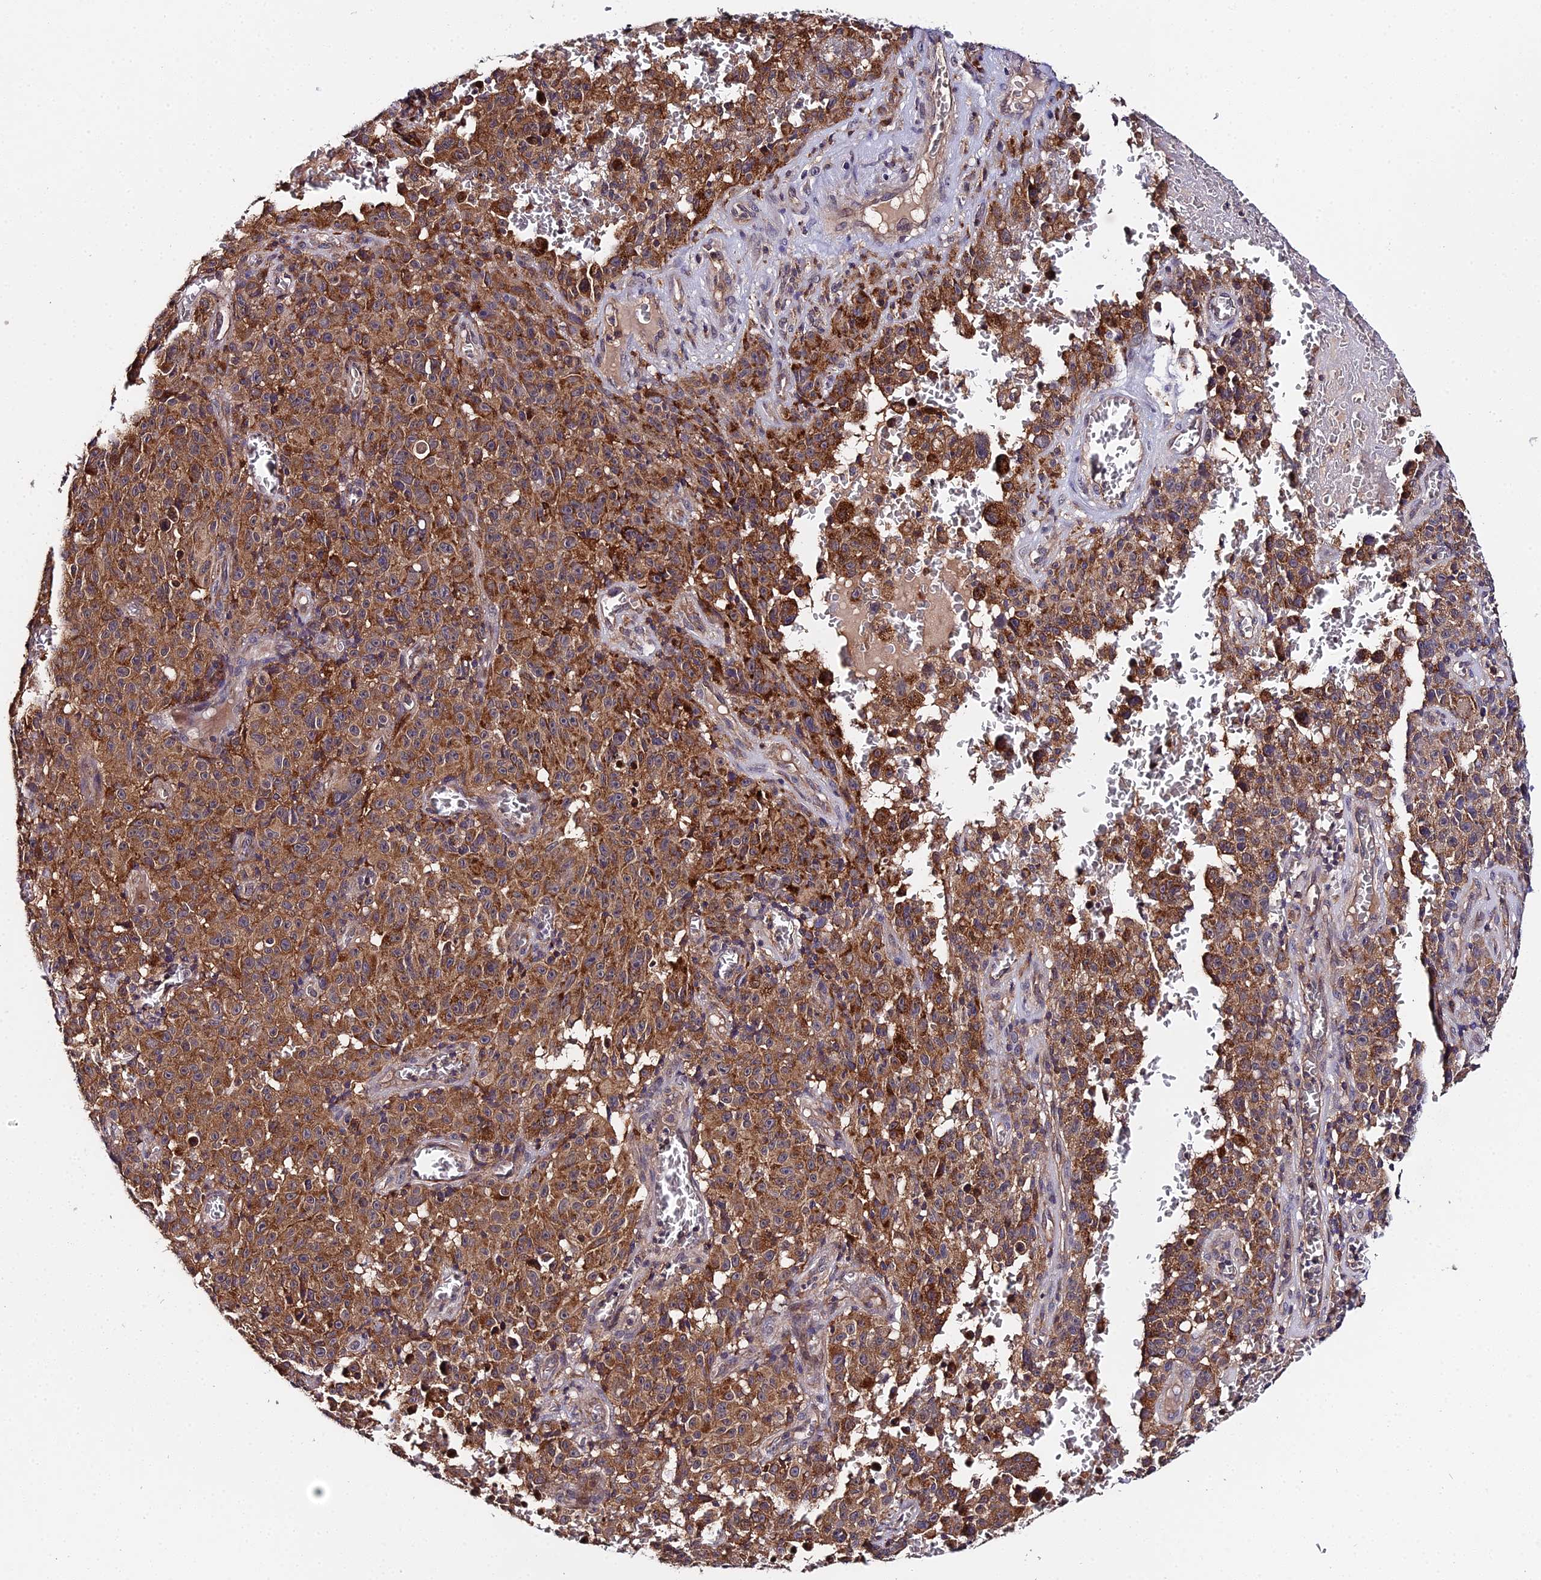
{"staining": {"intensity": "moderate", "quantity": ">75%", "location": "cytoplasmic/membranous"}, "tissue": "melanoma", "cell_type": "Tumor cells", "image_type": "cancer", "snomed": [{"axis": "morphology", "description": "Malignant melanoma, NOS"}, {"axis": "topography", "description": "Skin"}], "caption": "The histopathology image exhibits immunohistochemical staining of melanoma. There is moderate cytoplasmic/membranous positivity is appreciated in about >75% of tumor cells. (DAB (3,3'-diaminobenzidine) = brown stain, brightfield microscopy at high magnification).", "gene": "ZBED8", "patient": {"sex": "female", "age": 82}}